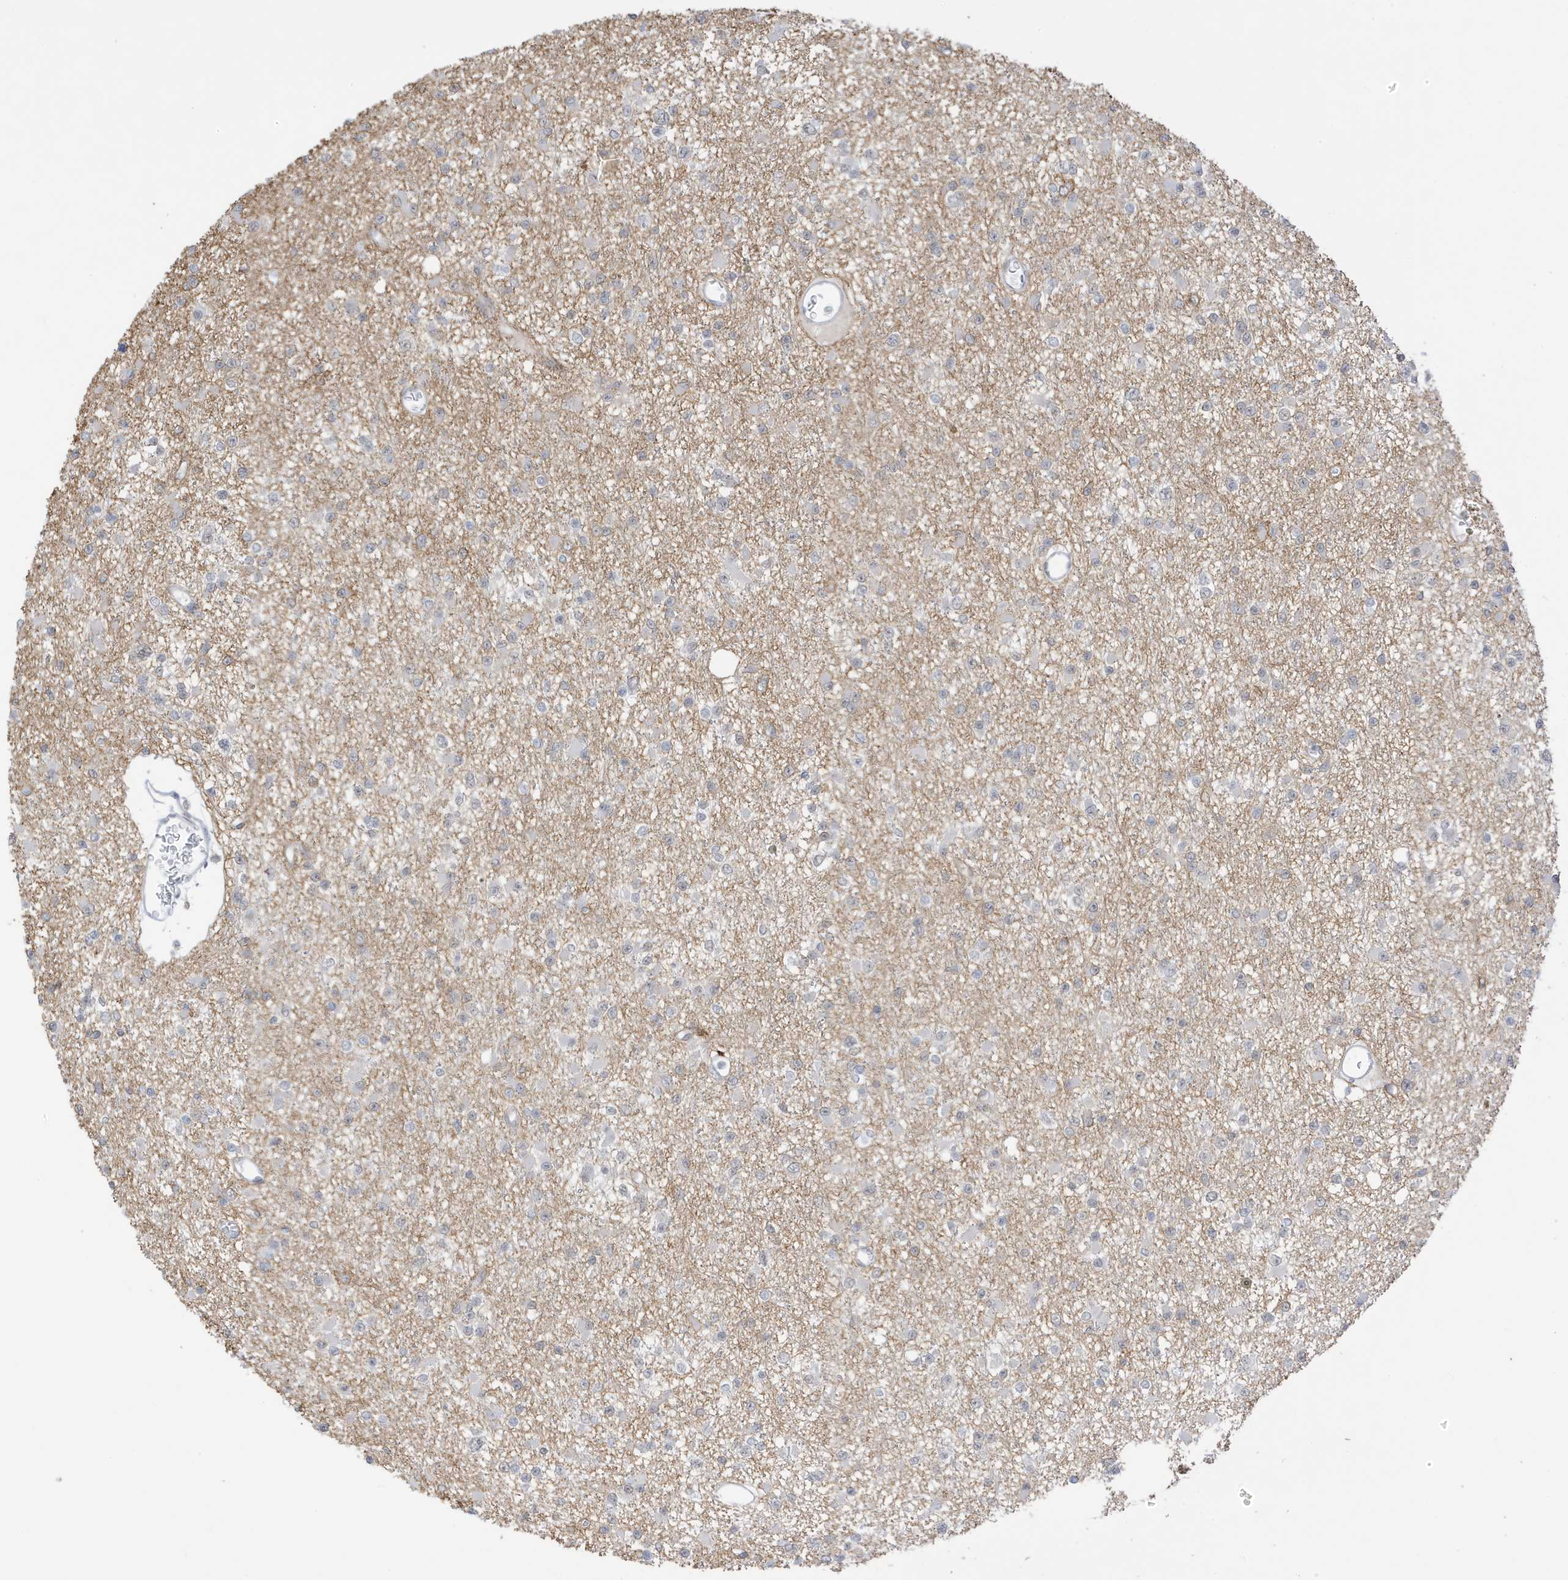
{"staining": {"intensity": "negative", "quantity": "none", "location": "none"}, "tissue": "glioma", "cell_type": "Tumor cells", "image_type": "cancer", "snomed": [{"axis": "morphology", "description": "Glioma, malignant, Low grade"}, {"axis": "topography", "description": "Brain"}], "caption": "Glioma stained for a protein using IHC reveals no expression tumor cells.", "gene": "MSL3", "patient": {"sex": "female", "age": 22}}